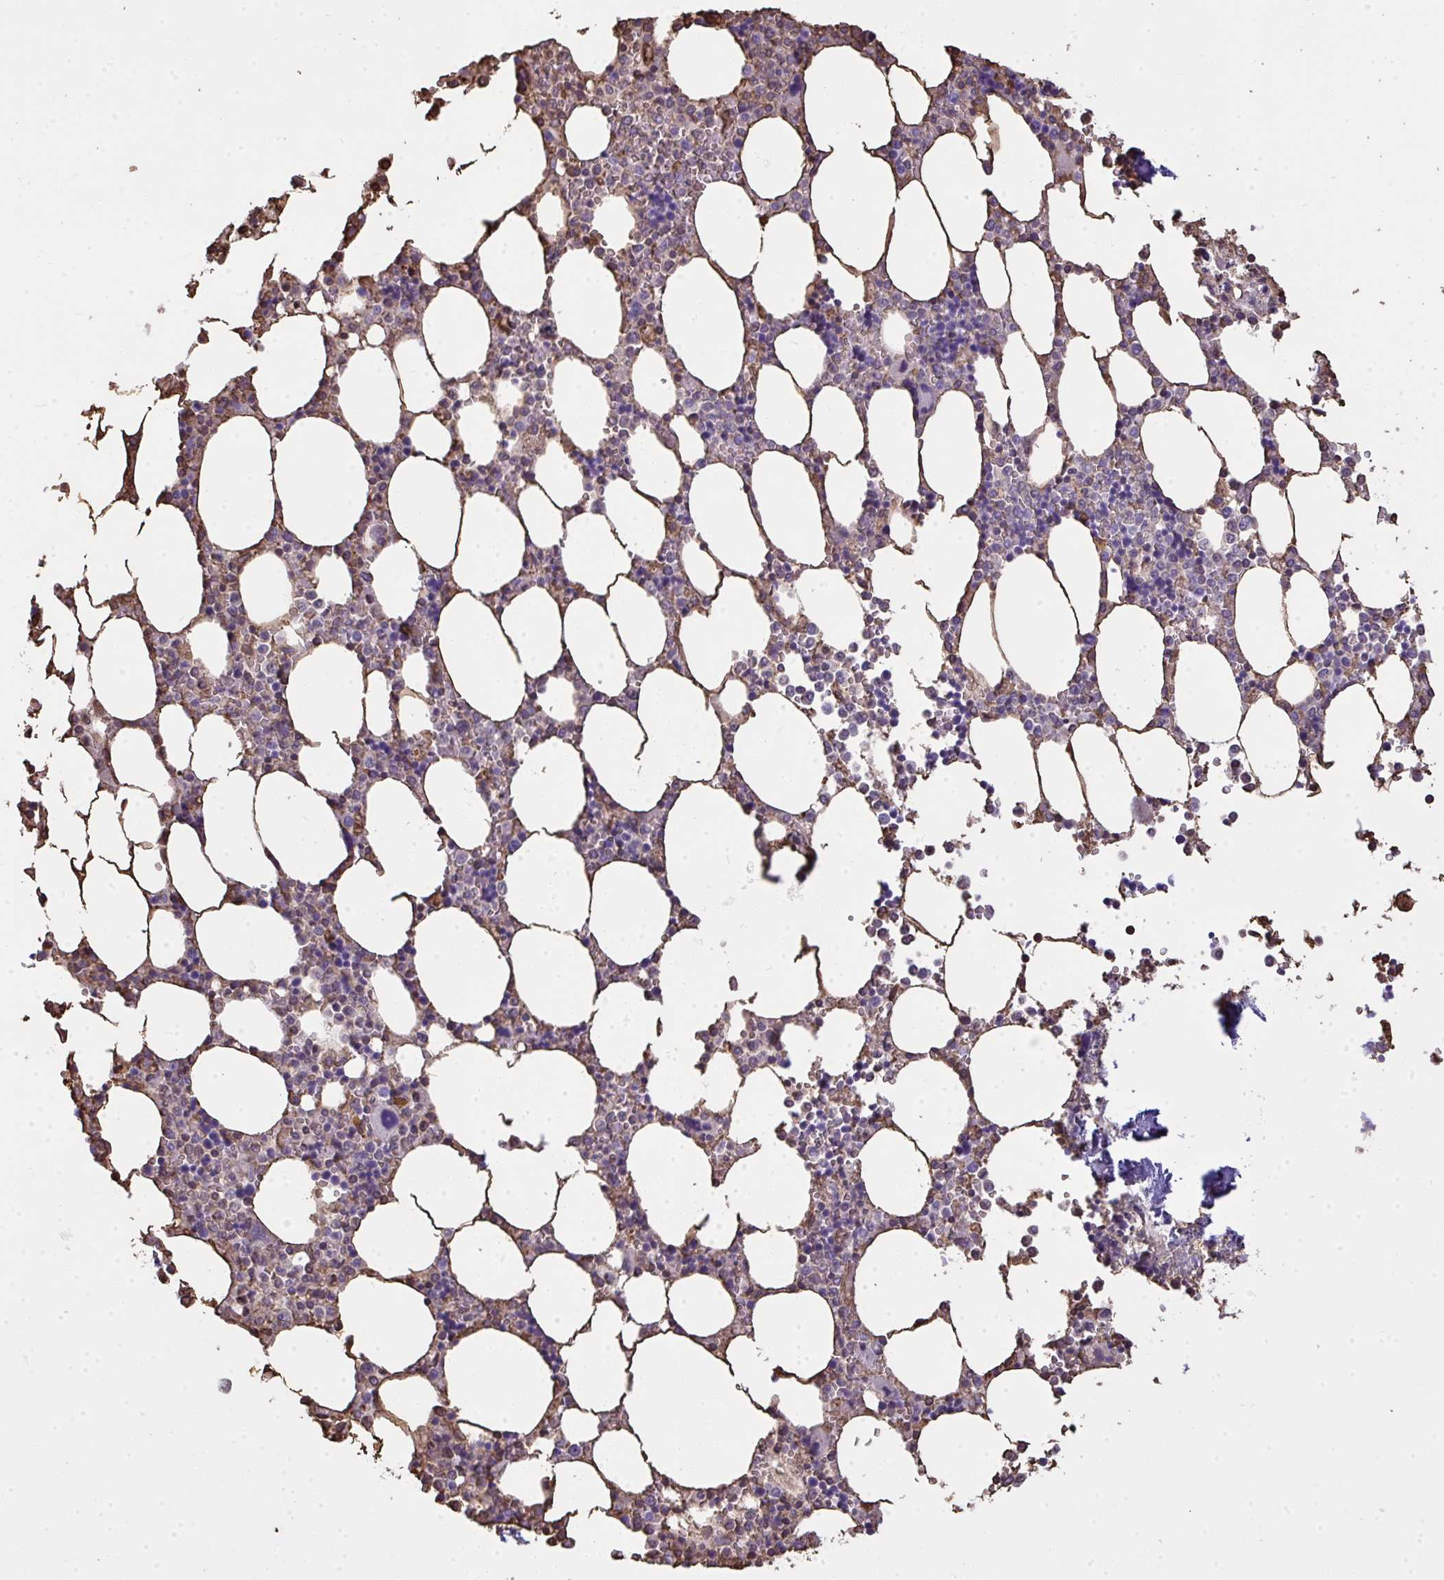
{"staining": {"intensity": "weak", "quantity": "<25%", "location": "cytoplasmic/membranous"}, "tissue": "bone marrow", "cell_type": "Hematopoietic cells", "image_type": "normal", "snomed": [{"axis": "morphology", "description": "Normal tissue, NOS"}, {"axis": "topography", "description": "Bone marrow"}], "caption": "This is a histopathology image of immunohistochemistry staining of unremarkable bone marrow, which shows no expression in hematopoietic cells.", "gene": "ANXA5", "patient": {"sex": "male", "age": 64}}